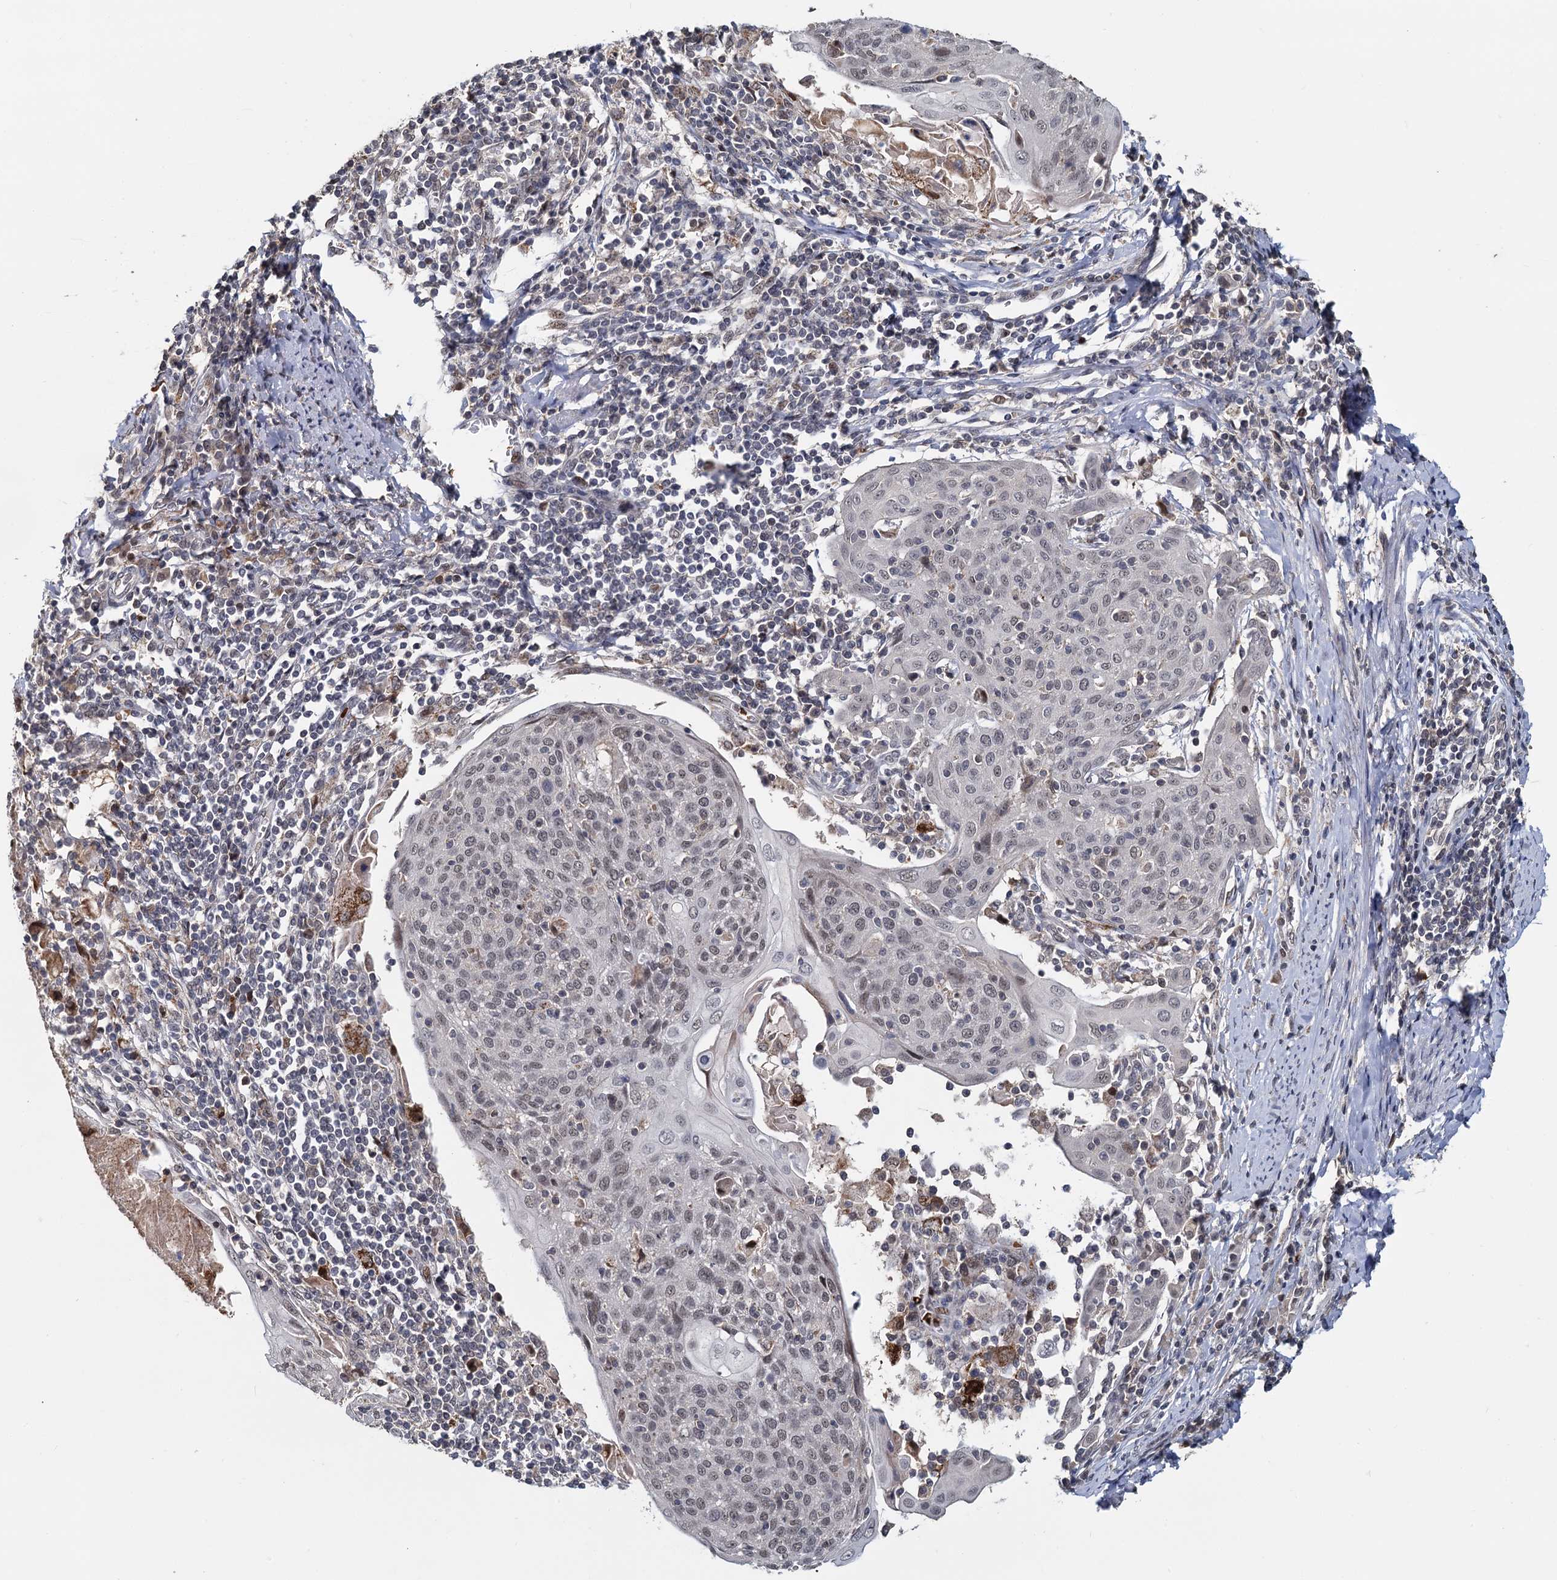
{"staining": {"intensity": "weak", "quantity": "25%-75%", "location": "nuclear"}, "tissue": "cervical cancer", "cell_type": "Tumor cells", "image_type": "cancer", "snomed": [{"axis": "morphology", "description": "Squamous cell carcinoma, NOS"}, {"axis": "topography", "description": "Cervix"}], "caption": "A brown stain highlights weak nuclear positivity of a protein in cervical cancer (squamous cell carcinoma) tumor cells.", "gene": "FANCI", "patient": {"sex": "female", "age": 67}}